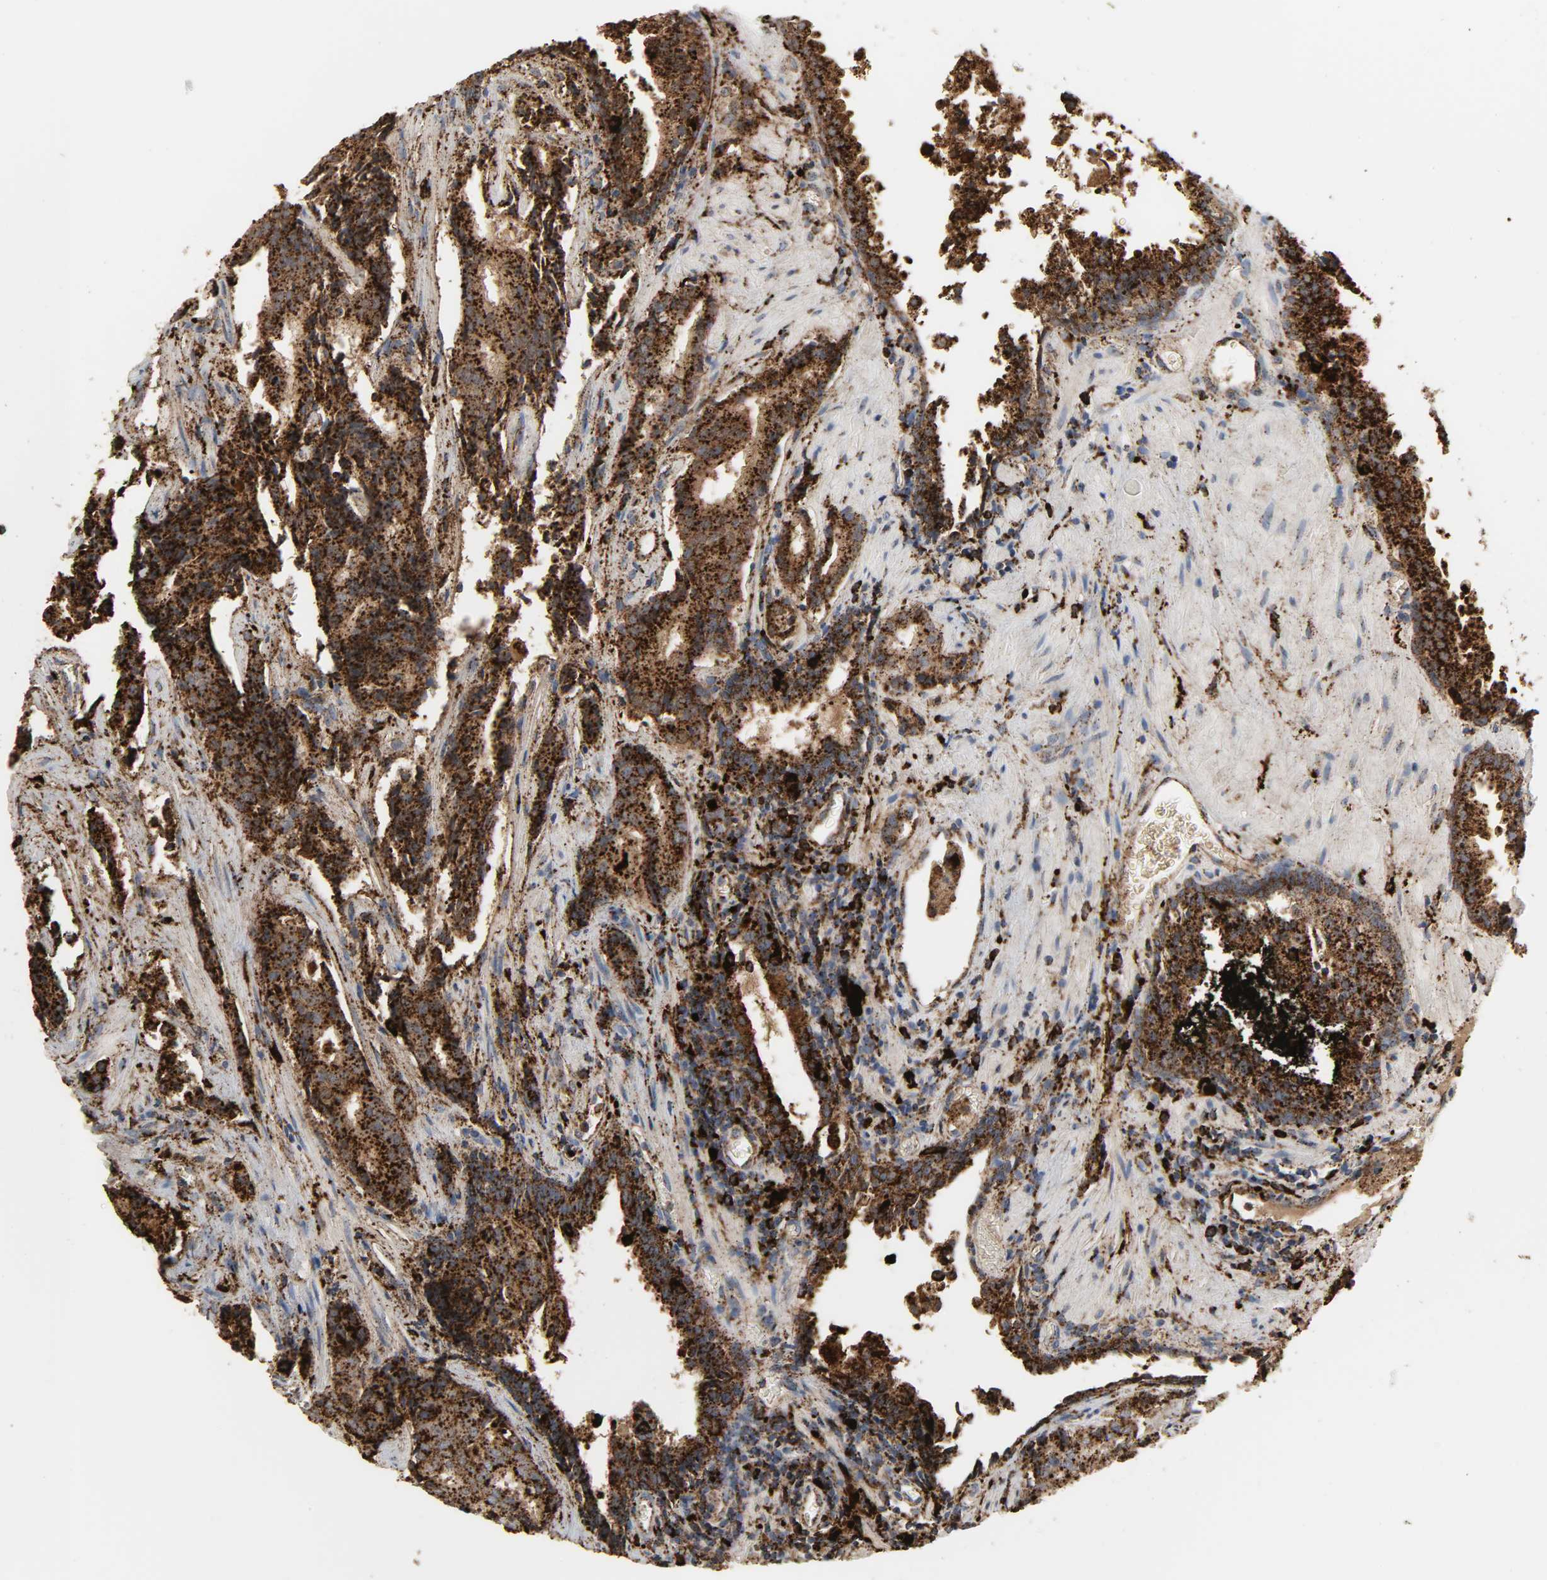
{"staining": {"intensity": "strong", "quantity": ">75%", "location": "cytoplasmic/membranous"}, "tissue": "prostate cancer", "cell_type": "Tumor cells", "image_type": "cancer", "snomed": [{"axis": "morphology", "description": "Adenocarcinoma, High grade"}, {"axis": "topography", "description": "Prostate"}], "caption": "IHC photomicrograph of human prostate cancer (adenocarcinoma (high-grade)) stained for a protein (brown), which shows high levels of strong cytoplasmic/membranous staining in approximately >75% of tumor cells.", "gene": "PSAP", "patient": {"sex": "male", "age": 58}}